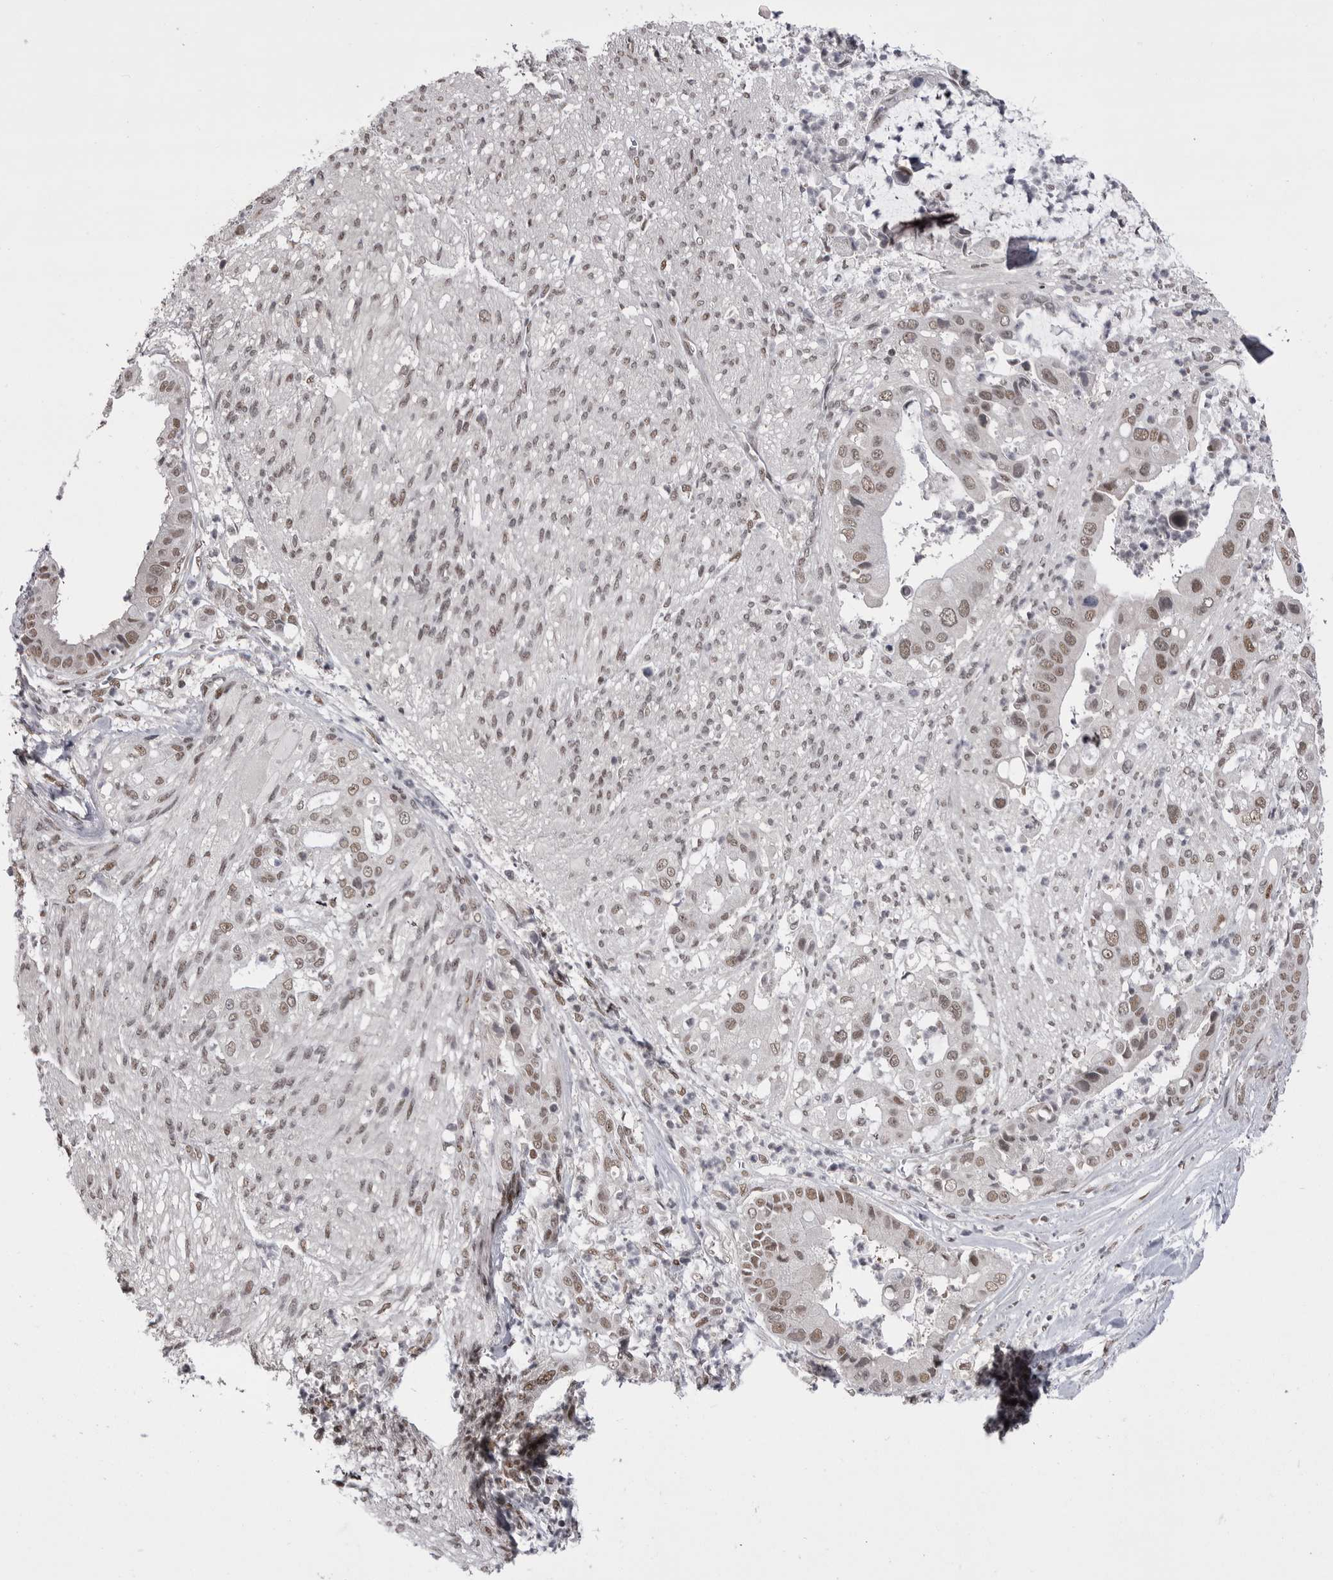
{"staining": {"intensity": "moderate", "quantity": ">75%", "location": "nuclear"}, "tissue": "liver cancer", "cell_type": "Tumor cells", "image_type": "cancer", "snomed": [{"axis": "morphology", "description": "Cholangiocarcinoma"}, {"axis": "topography", "description": "Liver"}], "caption": "The micrograph demonstrates staining of cholangiocarcinoma (liver), revealing moderate nuclear protein expression (brown color) within tumor cells. The staining is performed using DAB brown chromogen to label protein expression. The nuclei are counter-stained blue using hematoxylin.", "gene": "MEPCE", "patient": {"sex": "female", "age": 54}}